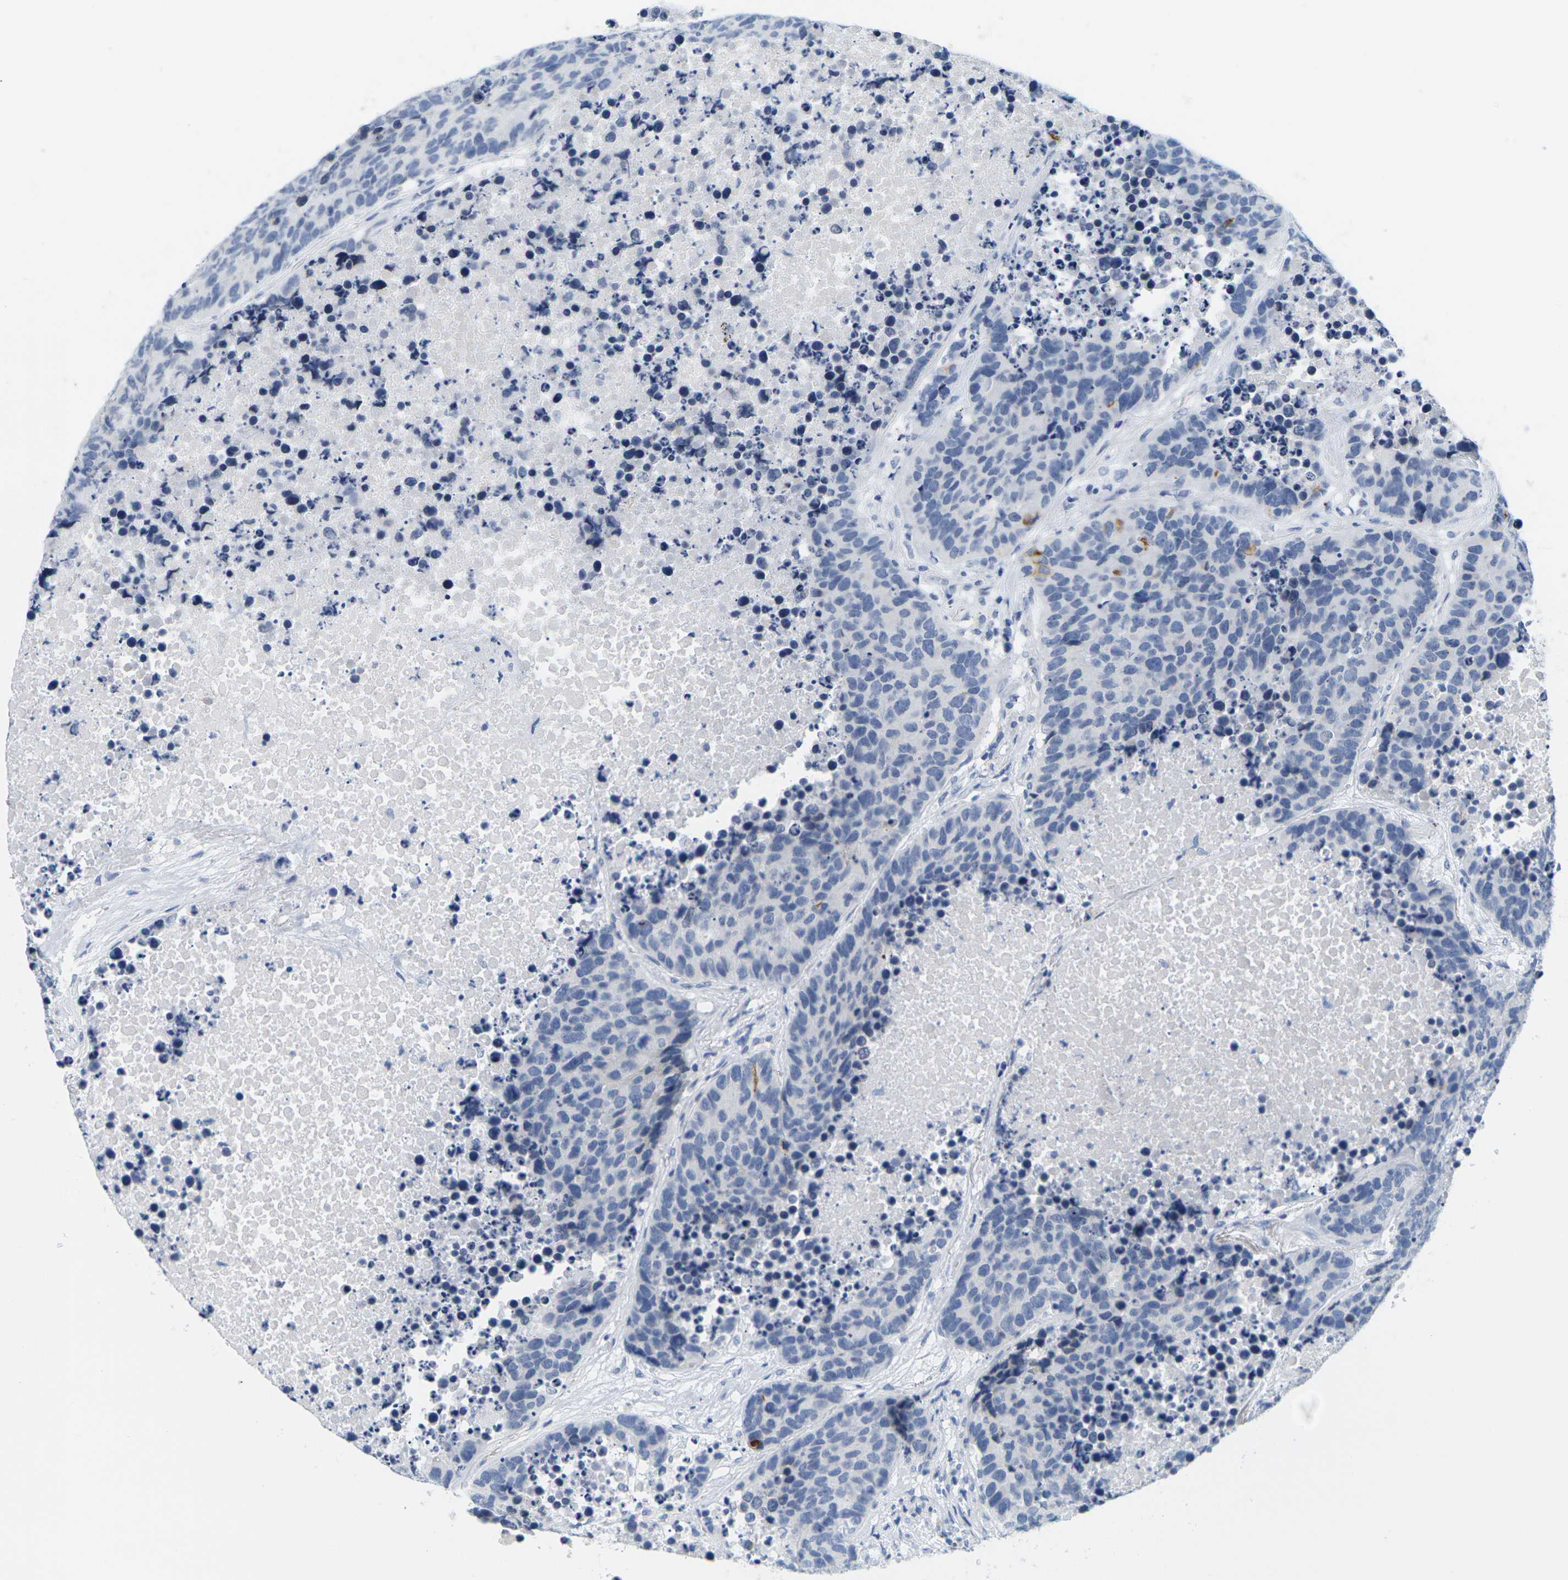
{"staining": {"intensity": "negative", "quantity": "none", "location": "none"}, "tissue": "carcinoid", "cell_type": "Tumor cells", "image_type": "cancer", "snomed": [{"axis": "morphology", "description": "Carcinoid, malignant, NOS"}, {"axis": "topography", "description": "Lung"}], "caption": "Immunohistochemistry micrograph of carcinoid stained for a protein (brown), which exhibits no staining in tumor cells.", "gene": "HLA-DOB", "patient": {"sex": "male", "age": 60}}